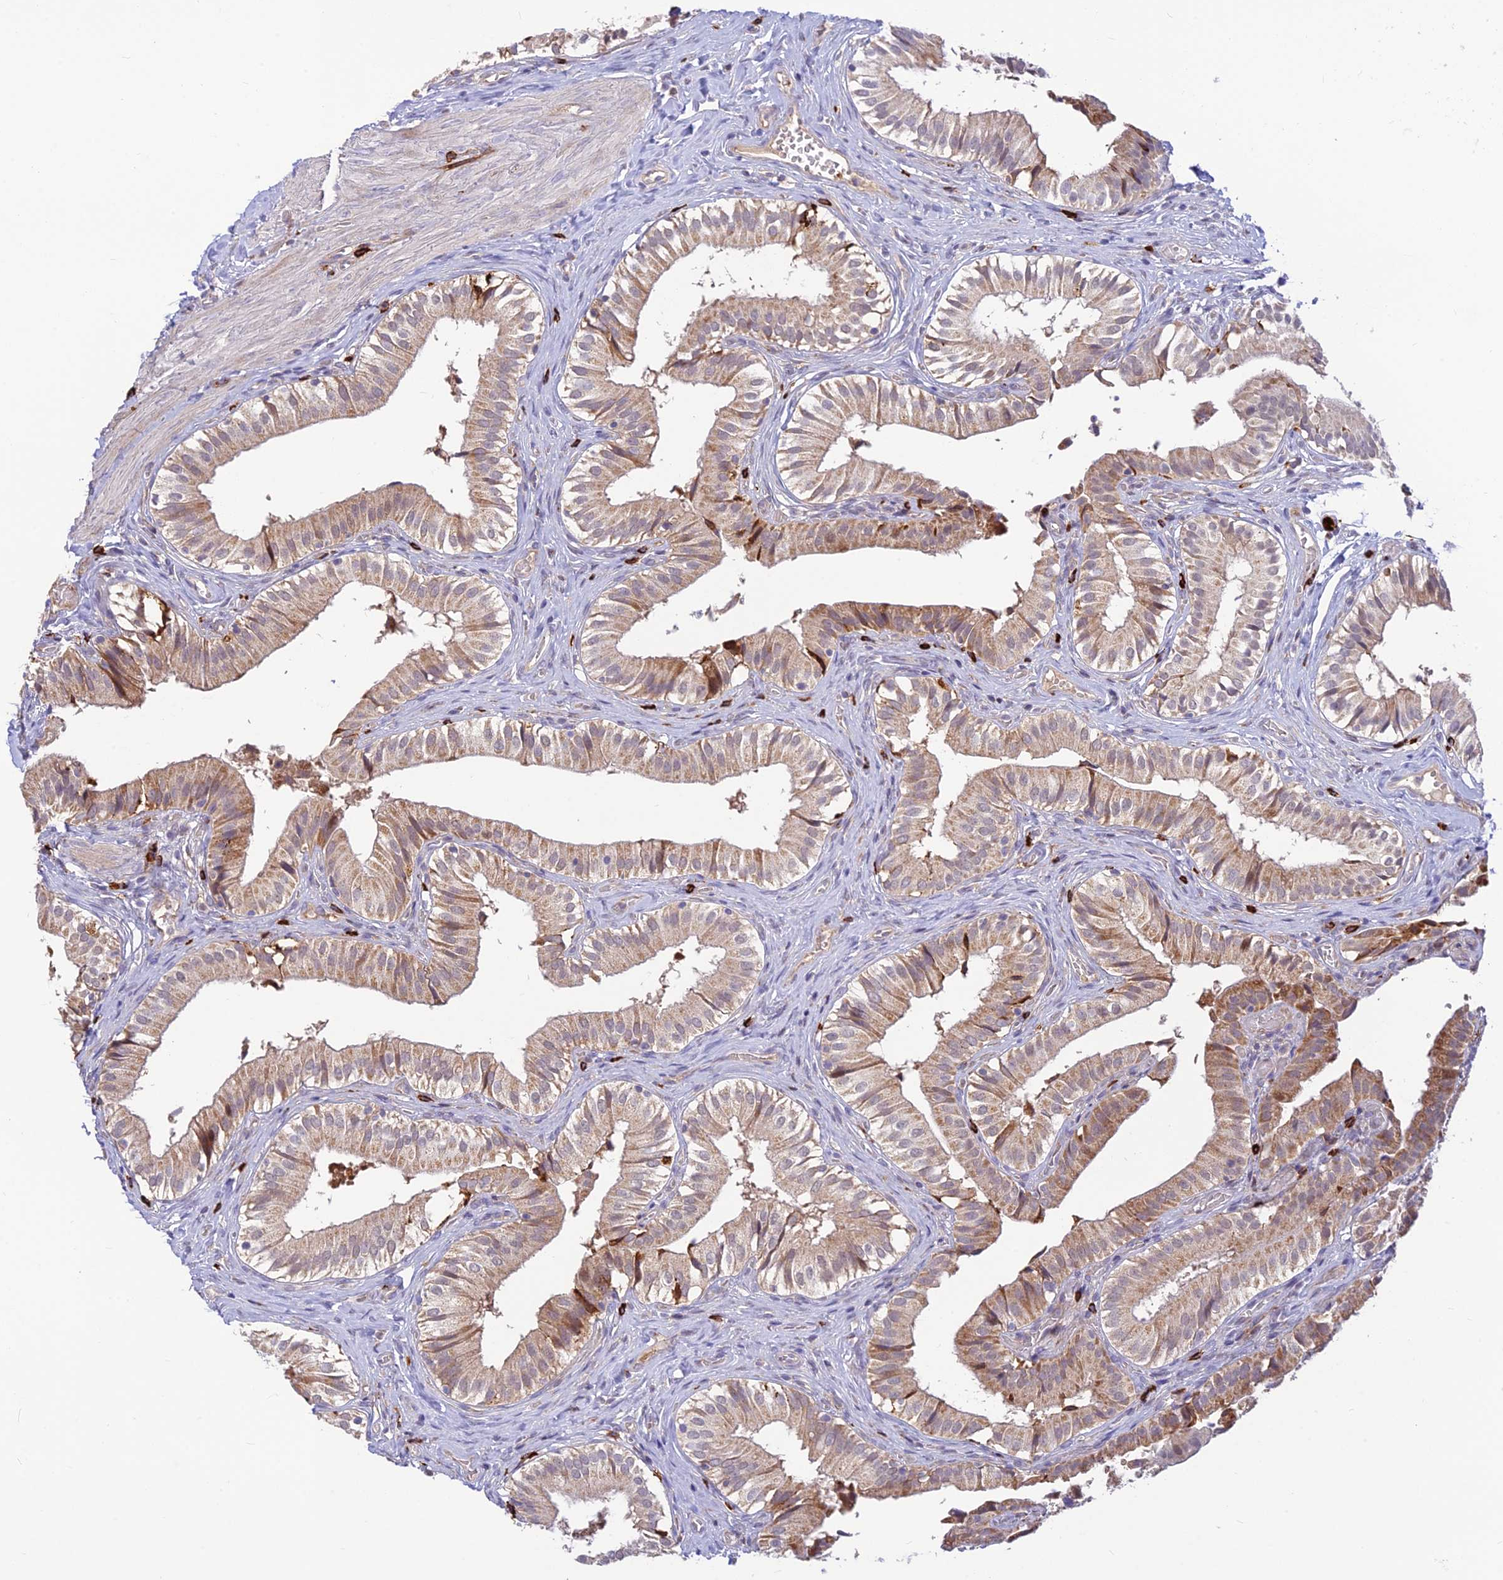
{"staining": {"intensity": "moderate", "quantity": ">75%", "location": "cytoplasmic/membranous,nuclear"}, "tissue": "gallbladder", "cell_type": "Glandular cells", "image_type": "normal", "snomed": [{"axis": "morphology", "description": "Normal tissue, NOS"}, {"axis": "topography", "description": "Gallbladder"}], "caption": "Immunohistochemical staining of normal gallbladder displays >75% levels of moderate cytoplasmic/membranous,nuclear protein staining in approximately >75% of glandular cells. (DAB (3,3'-diaminobenzidine) IHC with brightfield microscopy, high magnification).", "gene": "ASPDH", "patient": {"sex": "female", "age": 47}}